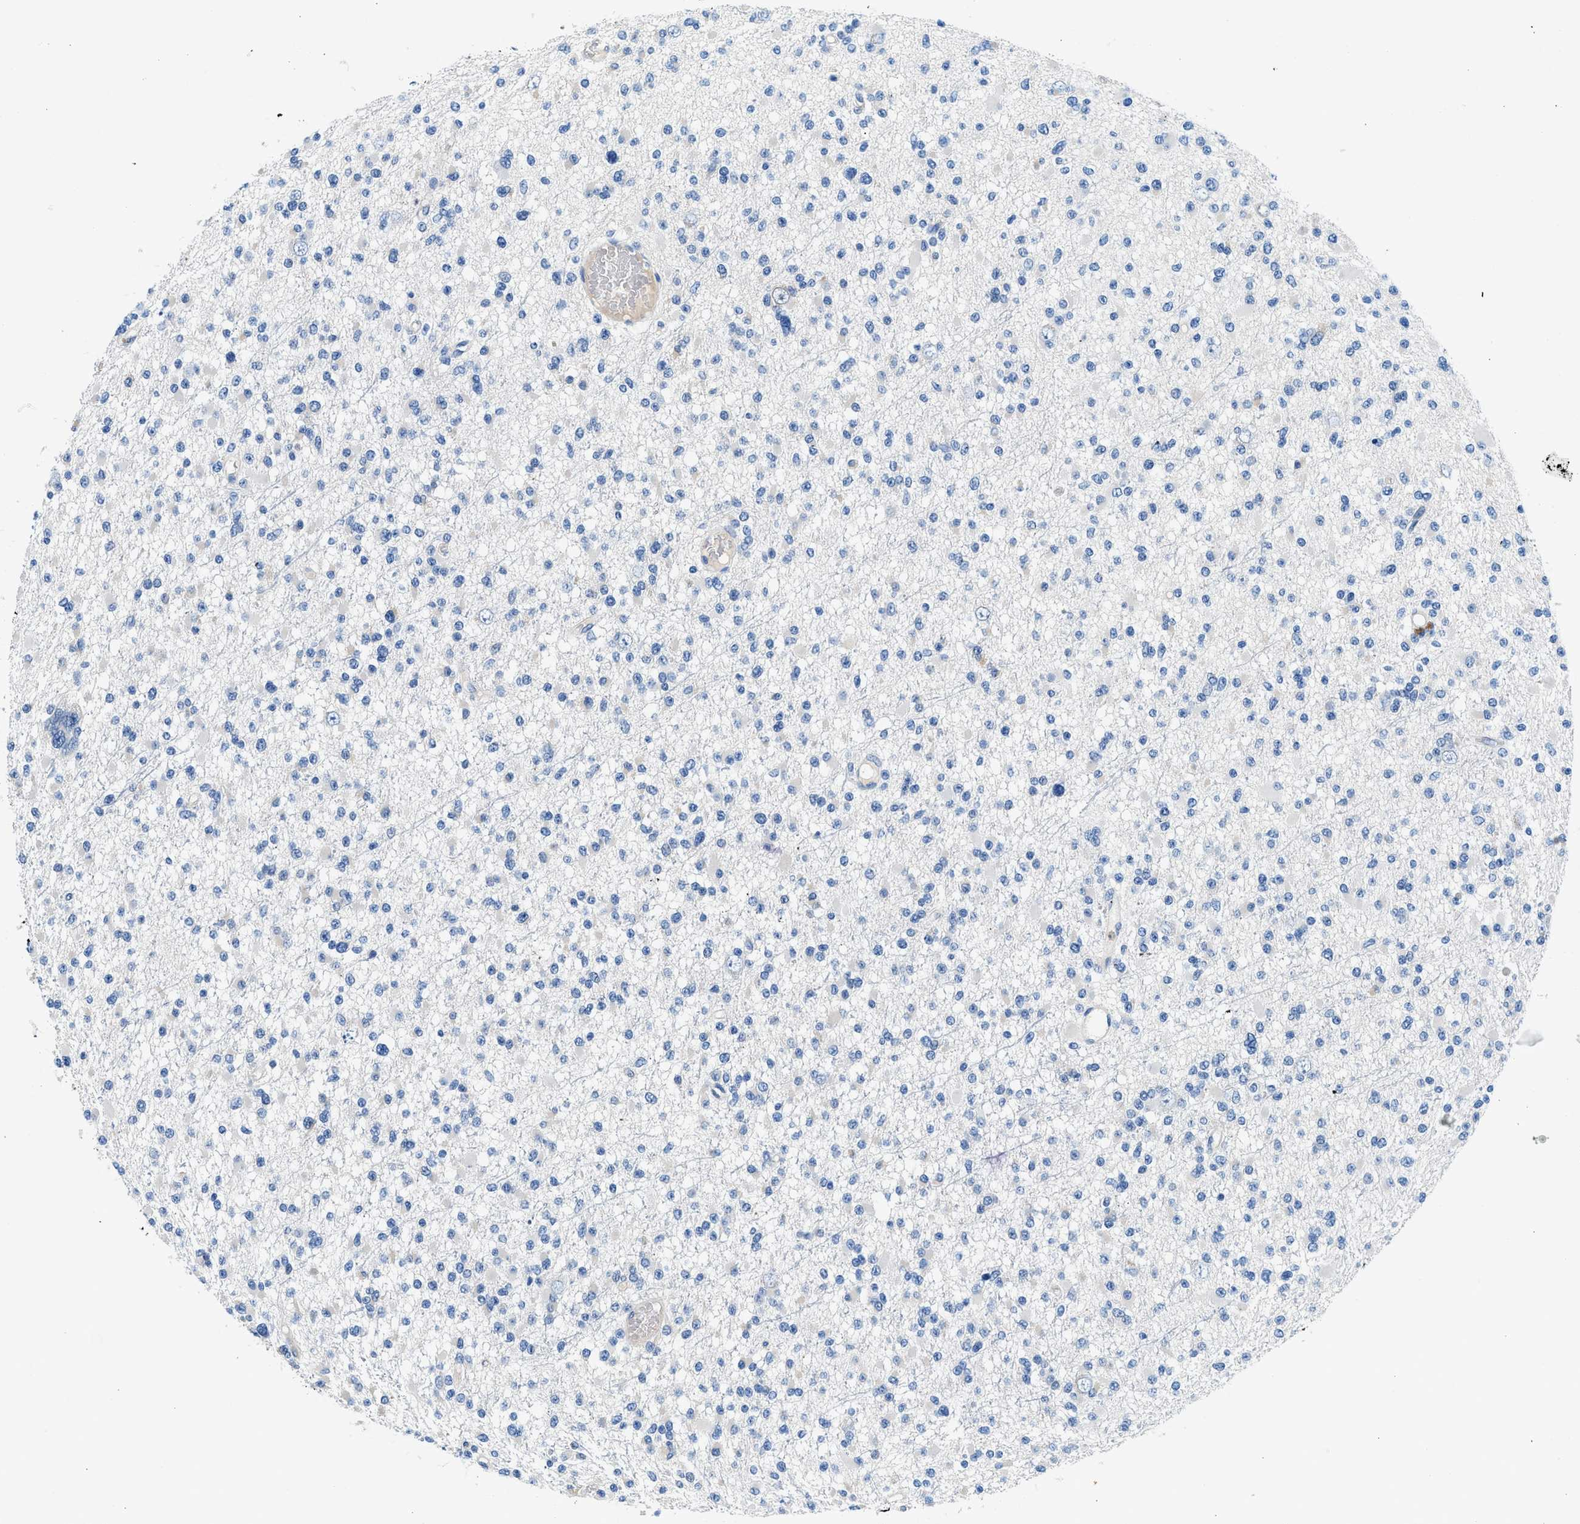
{"staining": {"intensity": "negative", "quantity": "none", "location": "none"}, "tissue": "glioma", "cell_type": "Tumor cells", "image_type": "cancer", "snomed": [{"axis": "morphology", "description": "Glioma, malignant, Low grade"}, {"axis": "topography", "description": "Brain"}], "caption": "The image exhibits no staining of tumor cells in glioma.", "gene": "FADS6", "patient": {"sex": "female", "age": 22}}